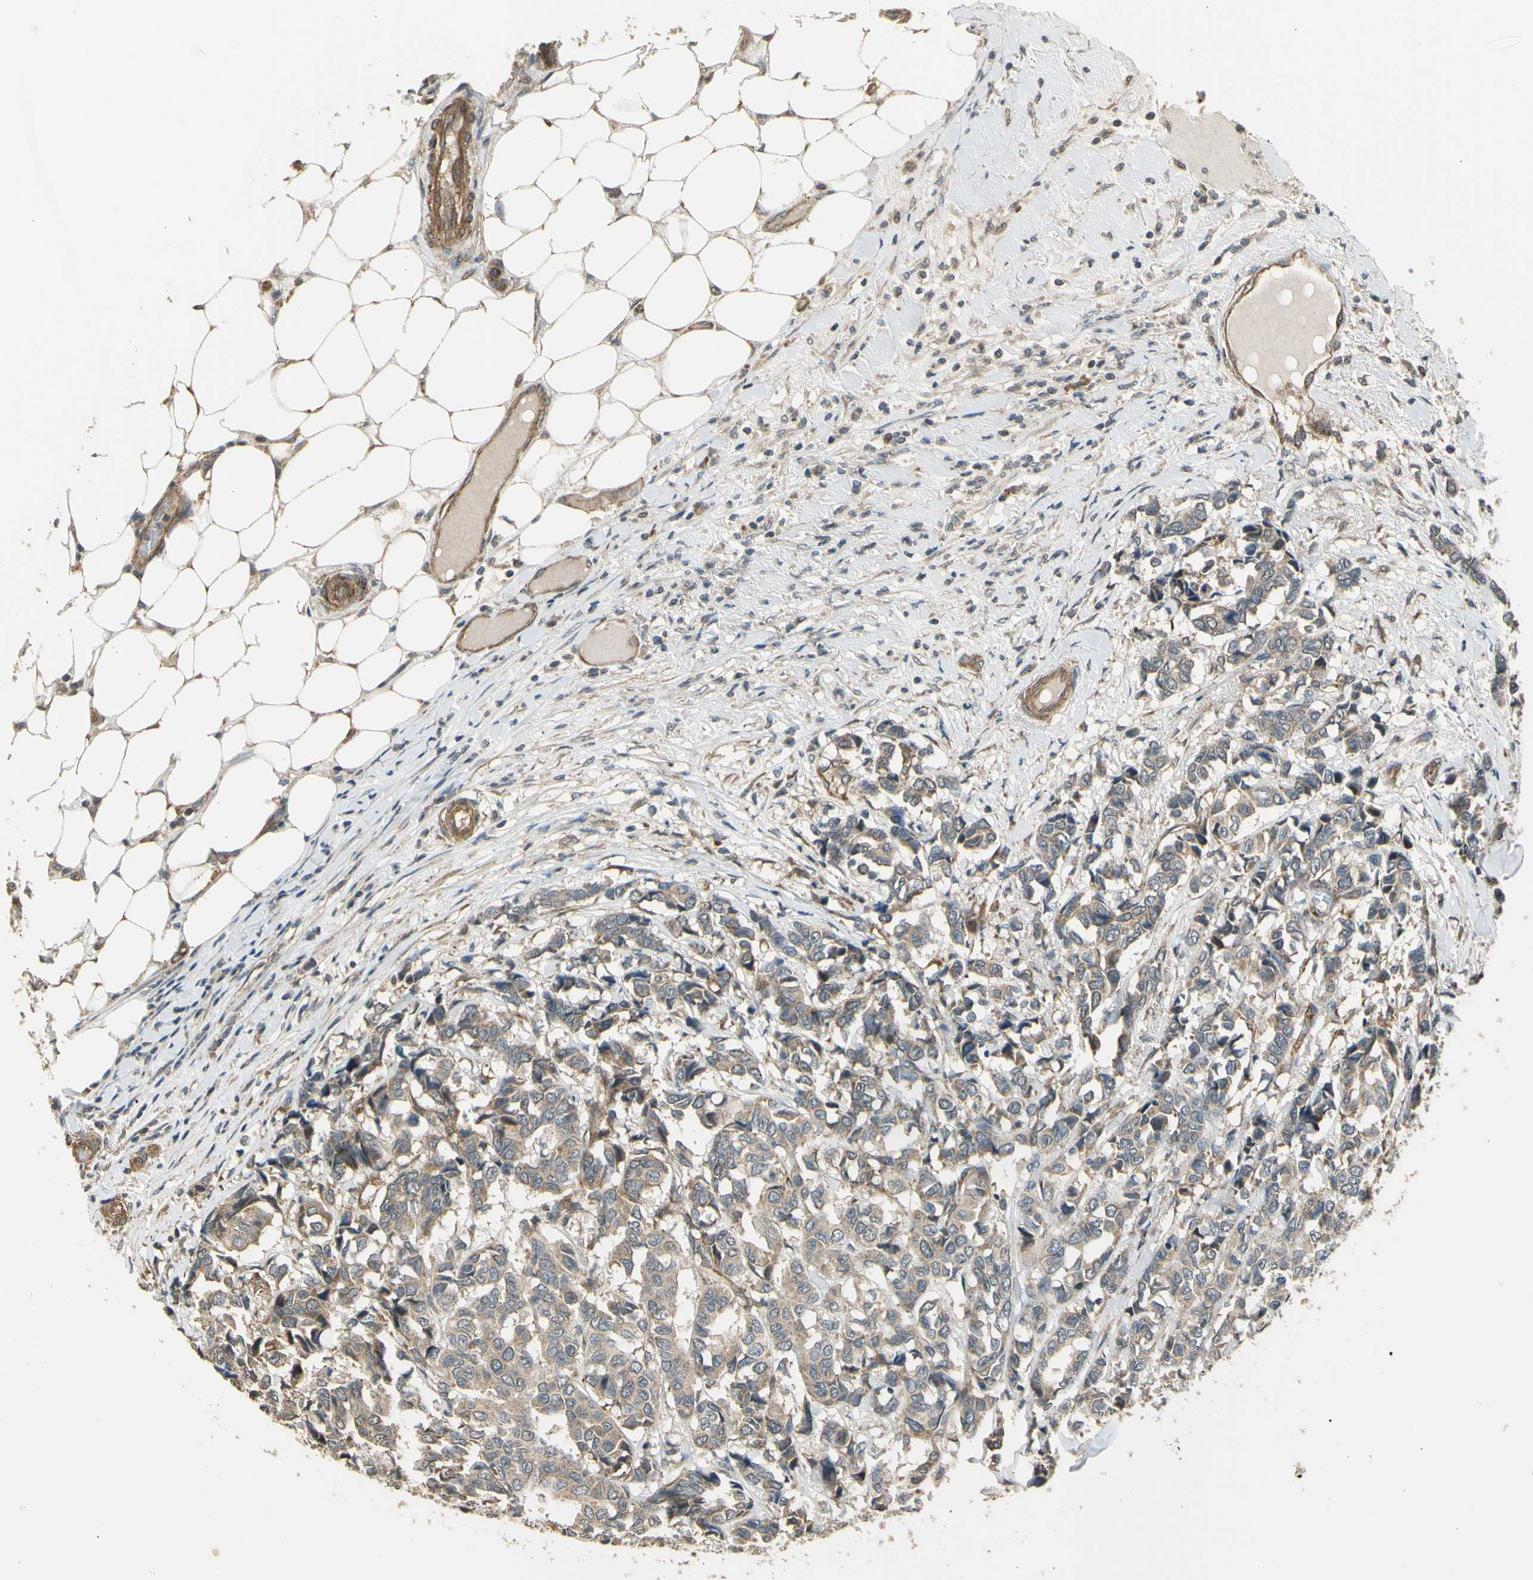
{"staining": {"intensity": "weak", "quantity": ">75%", "location": "cytoplasmic/membranous"}, "tissue": "breast cancer", "cell_type": "Tumor cells", "image_type": "cancer", "snomed": [{"axis": "morphology", "description": "Duct carcinoma"}, {"axis": "topography", "description": "Breast"}], "caption": "IHC micrograph of human breast cancer stained for a protein (brown), which demonstrates low levels of weak cytoplasmic/membranous positivity in approximately >75% of tumor cells.", "gene": "EFNB2", "patient": {"sex": "female", "age": 87}}